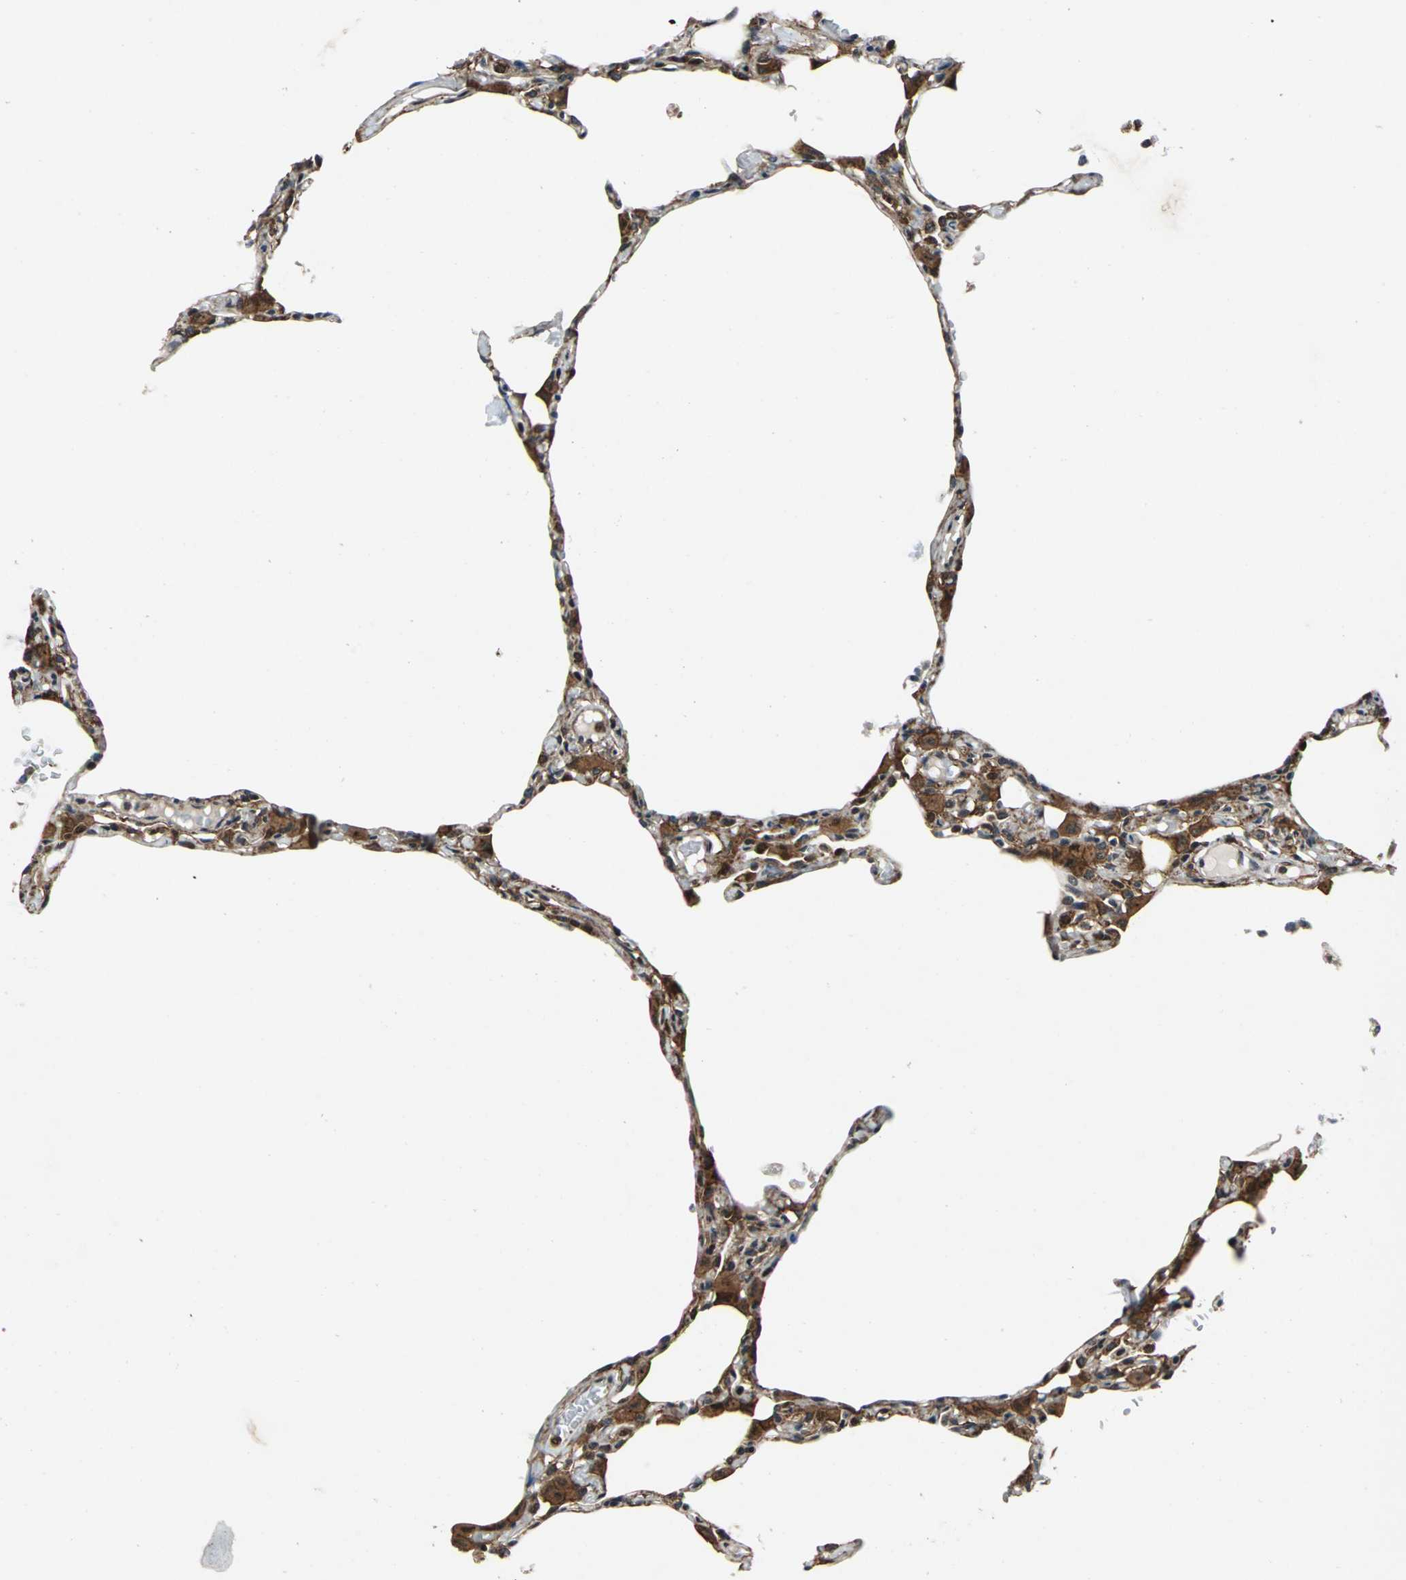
{"staining": {"intensity": "strong", "quantity": "25%-75%", "location": "cytoplasmic/membranous"}, "tissue": "lung", "cell_type": "Alveolar cells", "image_type": "normal", "snomed": [{"axis": "morphology", "description": "Normal tissue, NOS"}, {"axis": "topography", "description": "Lung"}], "caption": "Immunohistochemistry (DAB) staining of unremarkable human lung exhibits strong cytoplasmic/membranous protein expression in approximately 25%-75% of alveolar cells.", "gene": "AATF", "patient": {"sex": "female", "age": 49}}